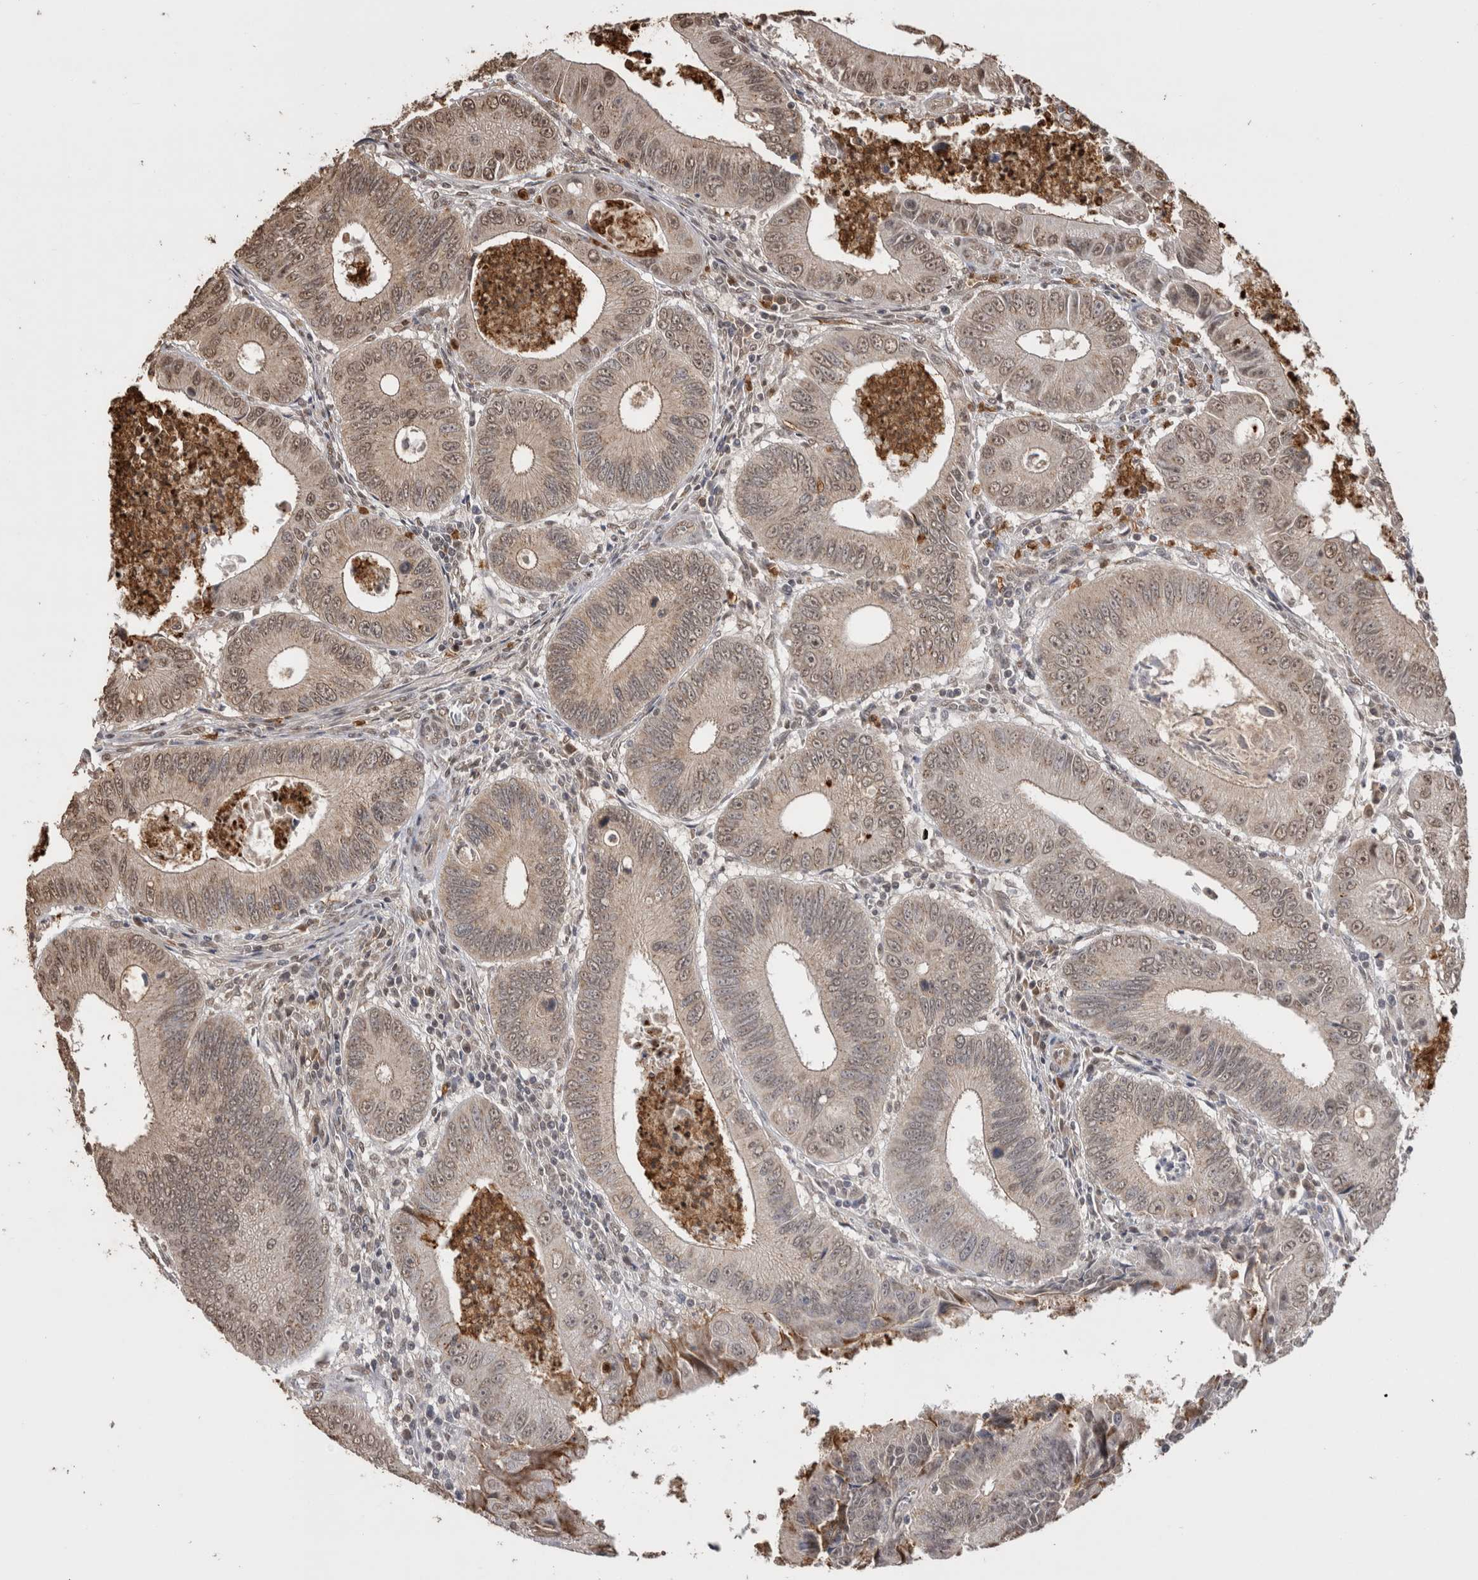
{"staining": {"intensity": "weak", "quantity": ">75%", "location": "cytoplasmic/membranous,nuclear"}, "tissue": "colorectal cancer", "cell_type": "Tumor cells", "image_type": "cancer", "snomed": [{"axis": "morphology", "description": "Inflammation, NOS"}, {"axis": "morphology", "description": "Adenocarcinoma, NOS"}, {"axis": "topography", "description": "Colon"}], "caption": "Colorectal cancer (adenocarcinoma) was stained to show a protein in brown. There is low levels of weak cytoplasmic/membranous and nuclear expression in about >75% of tumor cells.", "gene": "PAK4", "patient": {"sex": "male", "age": 72}}